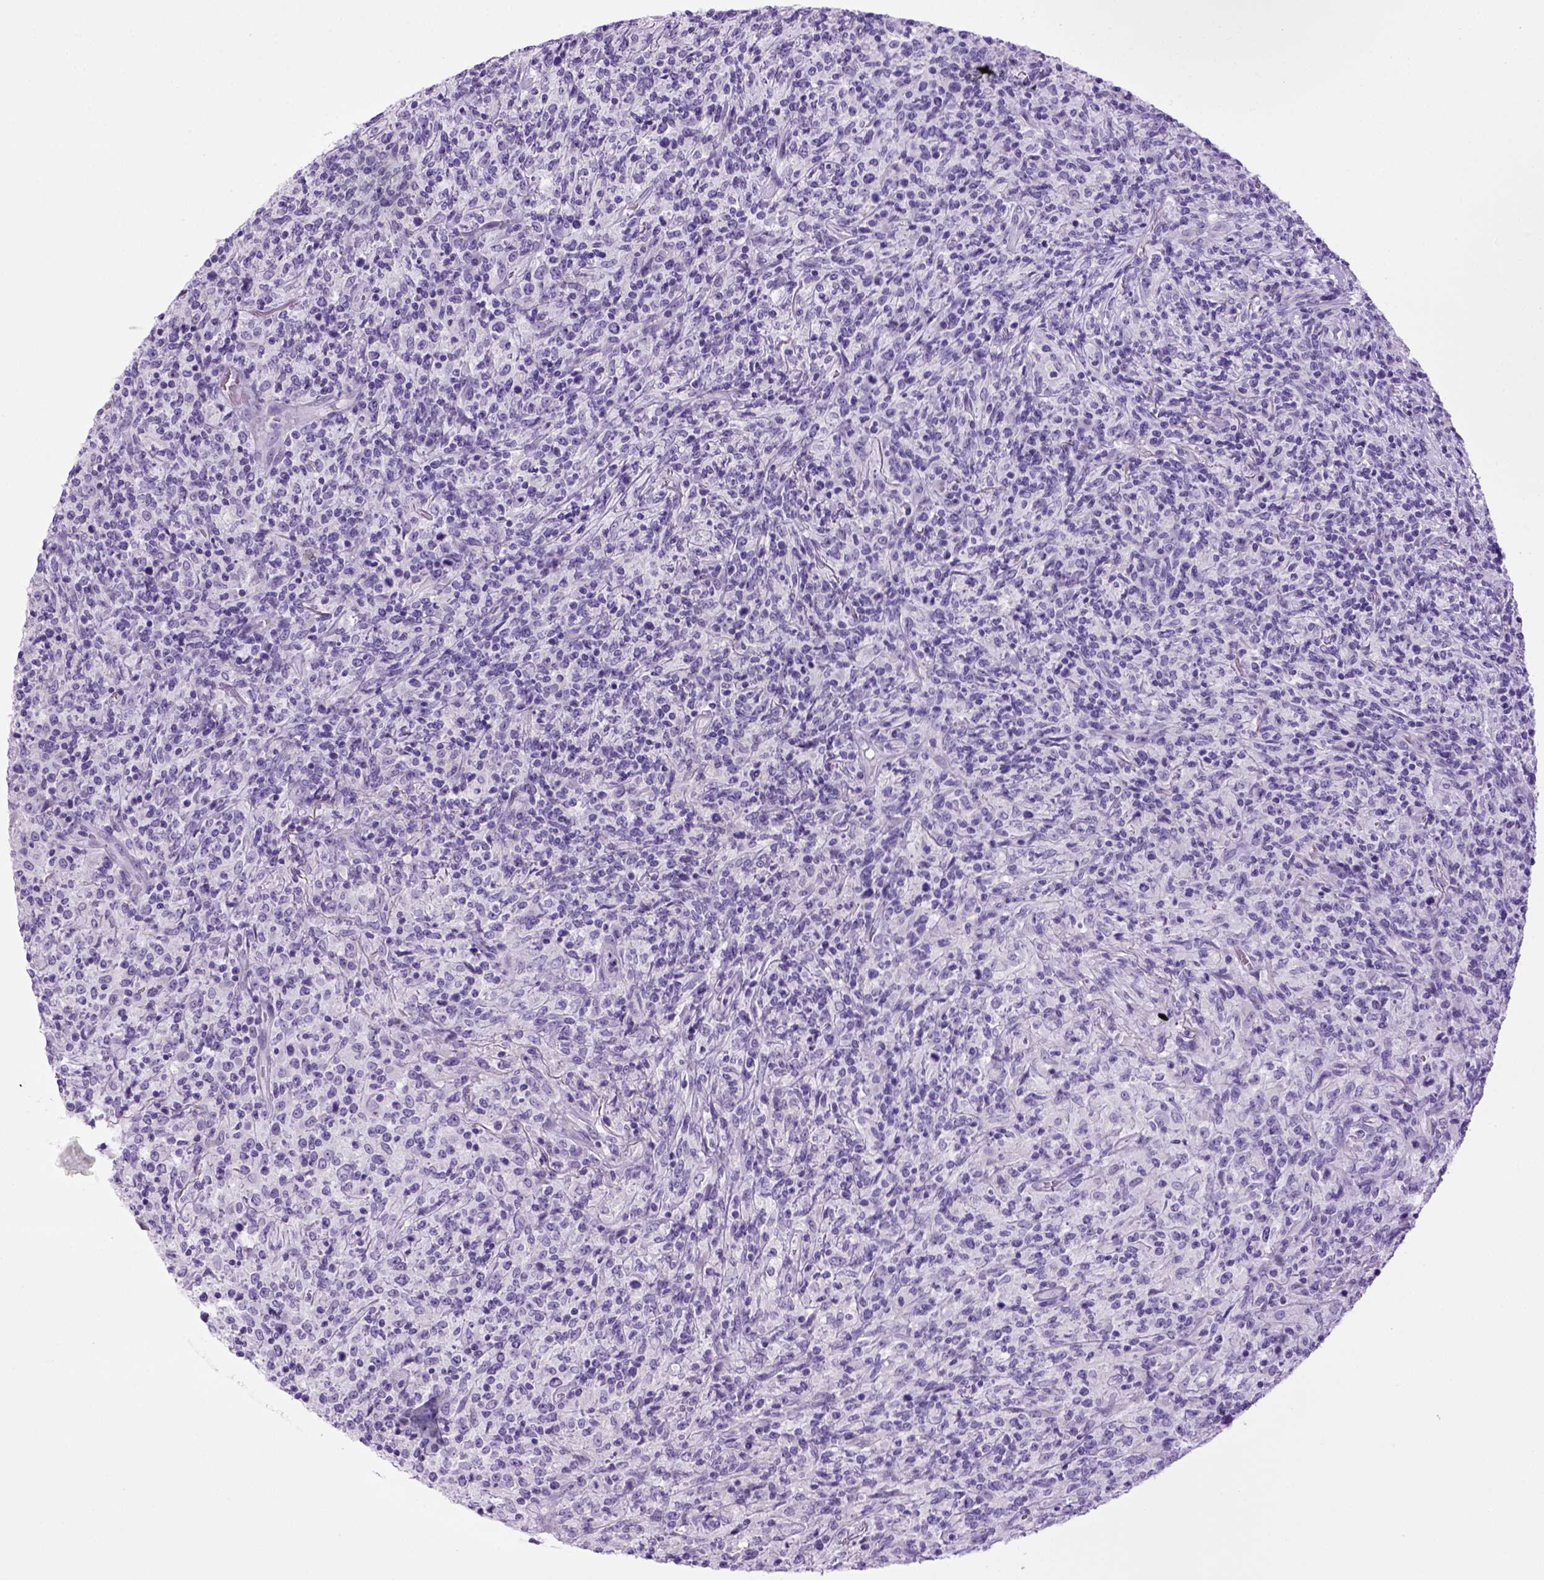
{"staining": {"intensity": "negative", "quantity": "none", "location": "none"}, "tissue": "lymphoma", "cell_type": "Tumor cells", "image_type": "cancer", "snomed": [{"axis": "morphology", "description": "Malignant lymphoma, non-Hodgkin's type, High grade"}, {"axis": "topography", "description": "Lung"}], "caption": "There is no significant positivity in tumor cells of lymphoma.", "gene": "SGCG", "patient": {"sex": "male", "age": 79}}